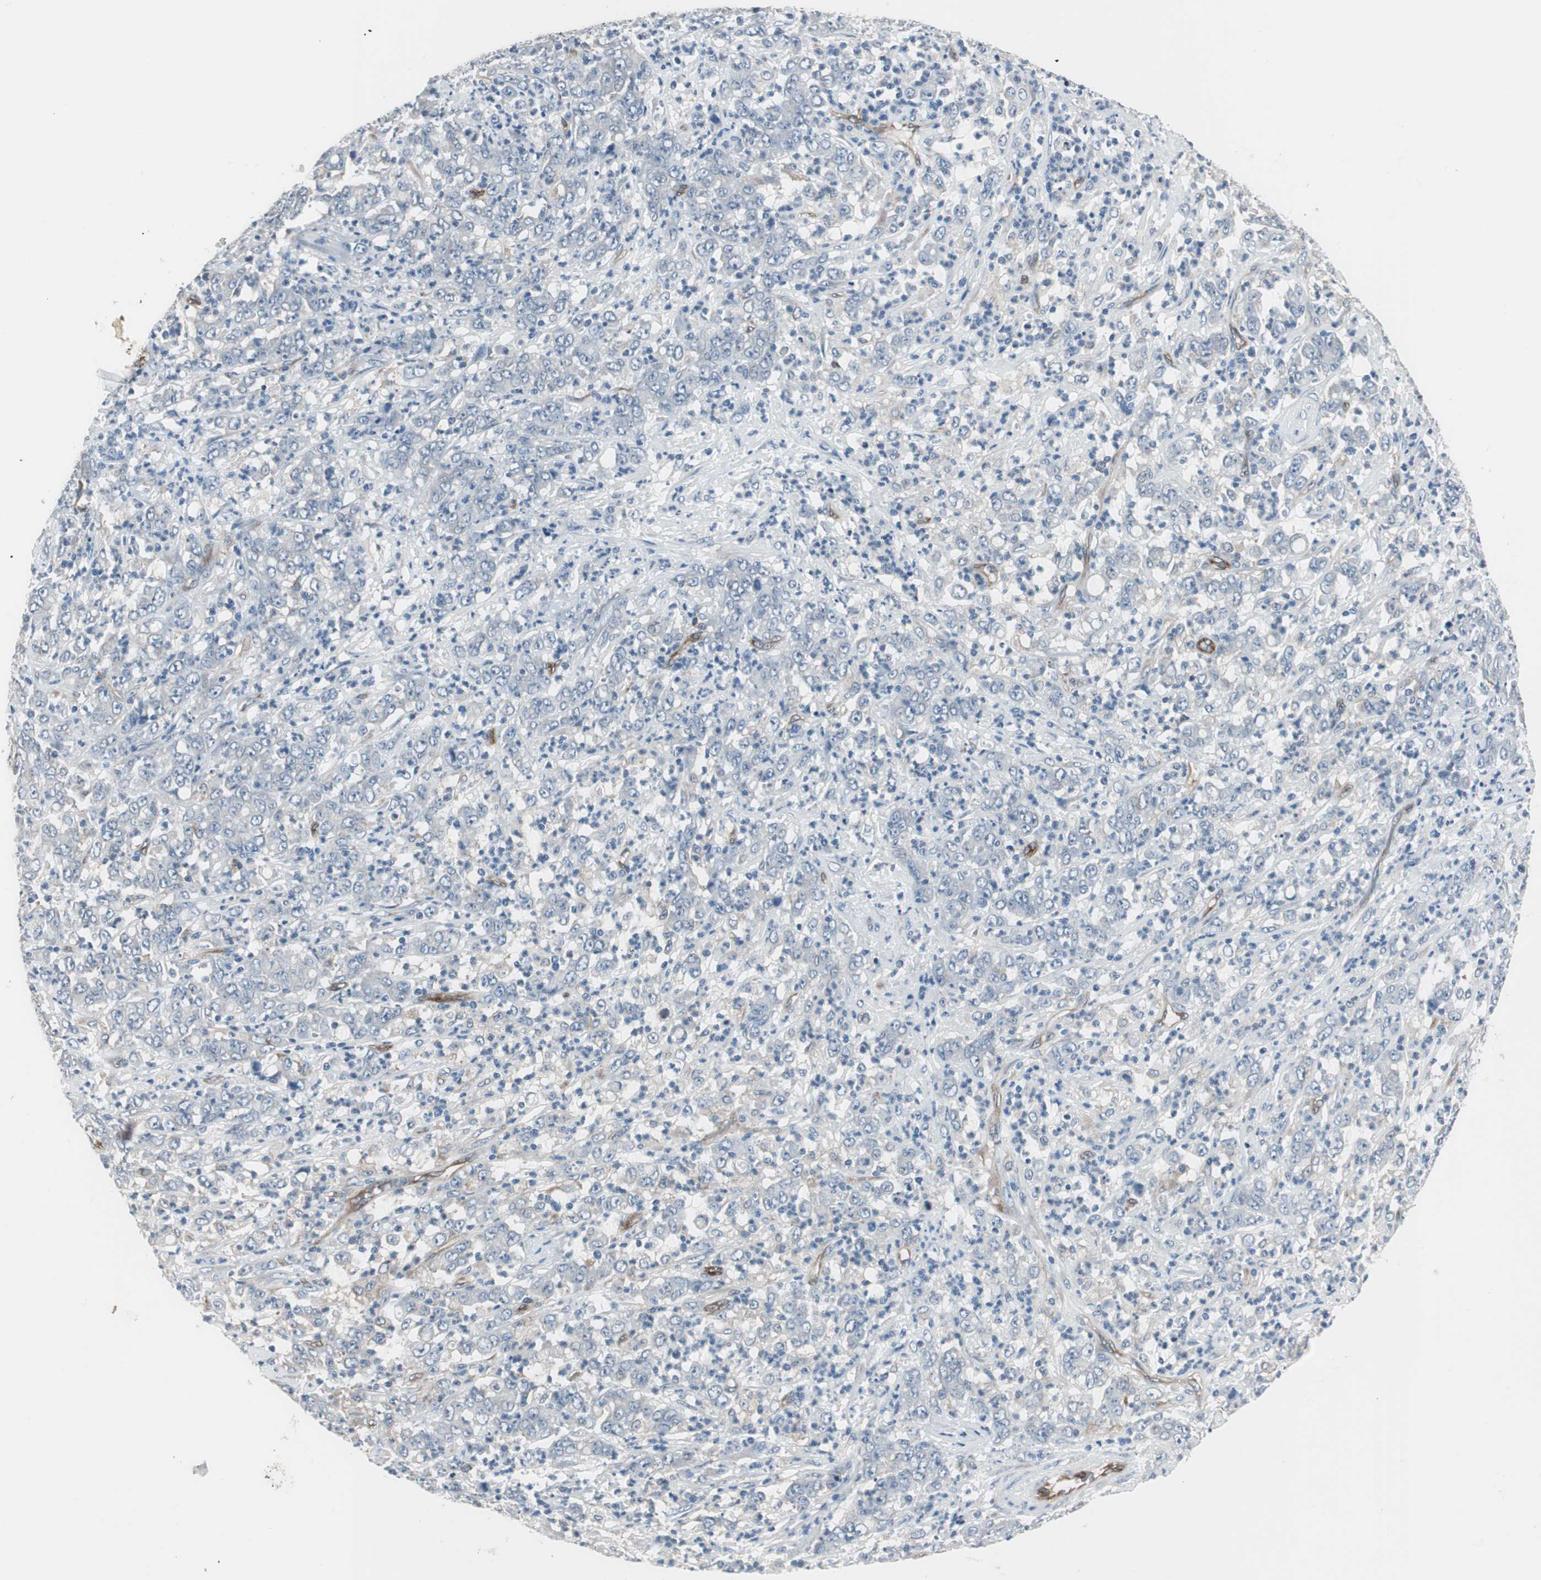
{"staining": {"intensity": "weak", "quantity": "25%-75%", "location": "cytoplasmic/membranous"}, "tissue": "stomach cancer", "cell_type": "Tumor cells", "image_type": "cancer", "snomed": [{"axis": "morphology", "description": "Adenocarcinoma, NOS"}, {"axis": "topography", "description": "Stomach, lower"}], "caption": "The micrograph demonstrates staining of adenocarcinoma (stomach), revealing weak cytoplasmic/membranous protein staining (brown color) within tumor cells.", "gene": "SWAP70", "patient": {"sex": "female", "age": 71}}